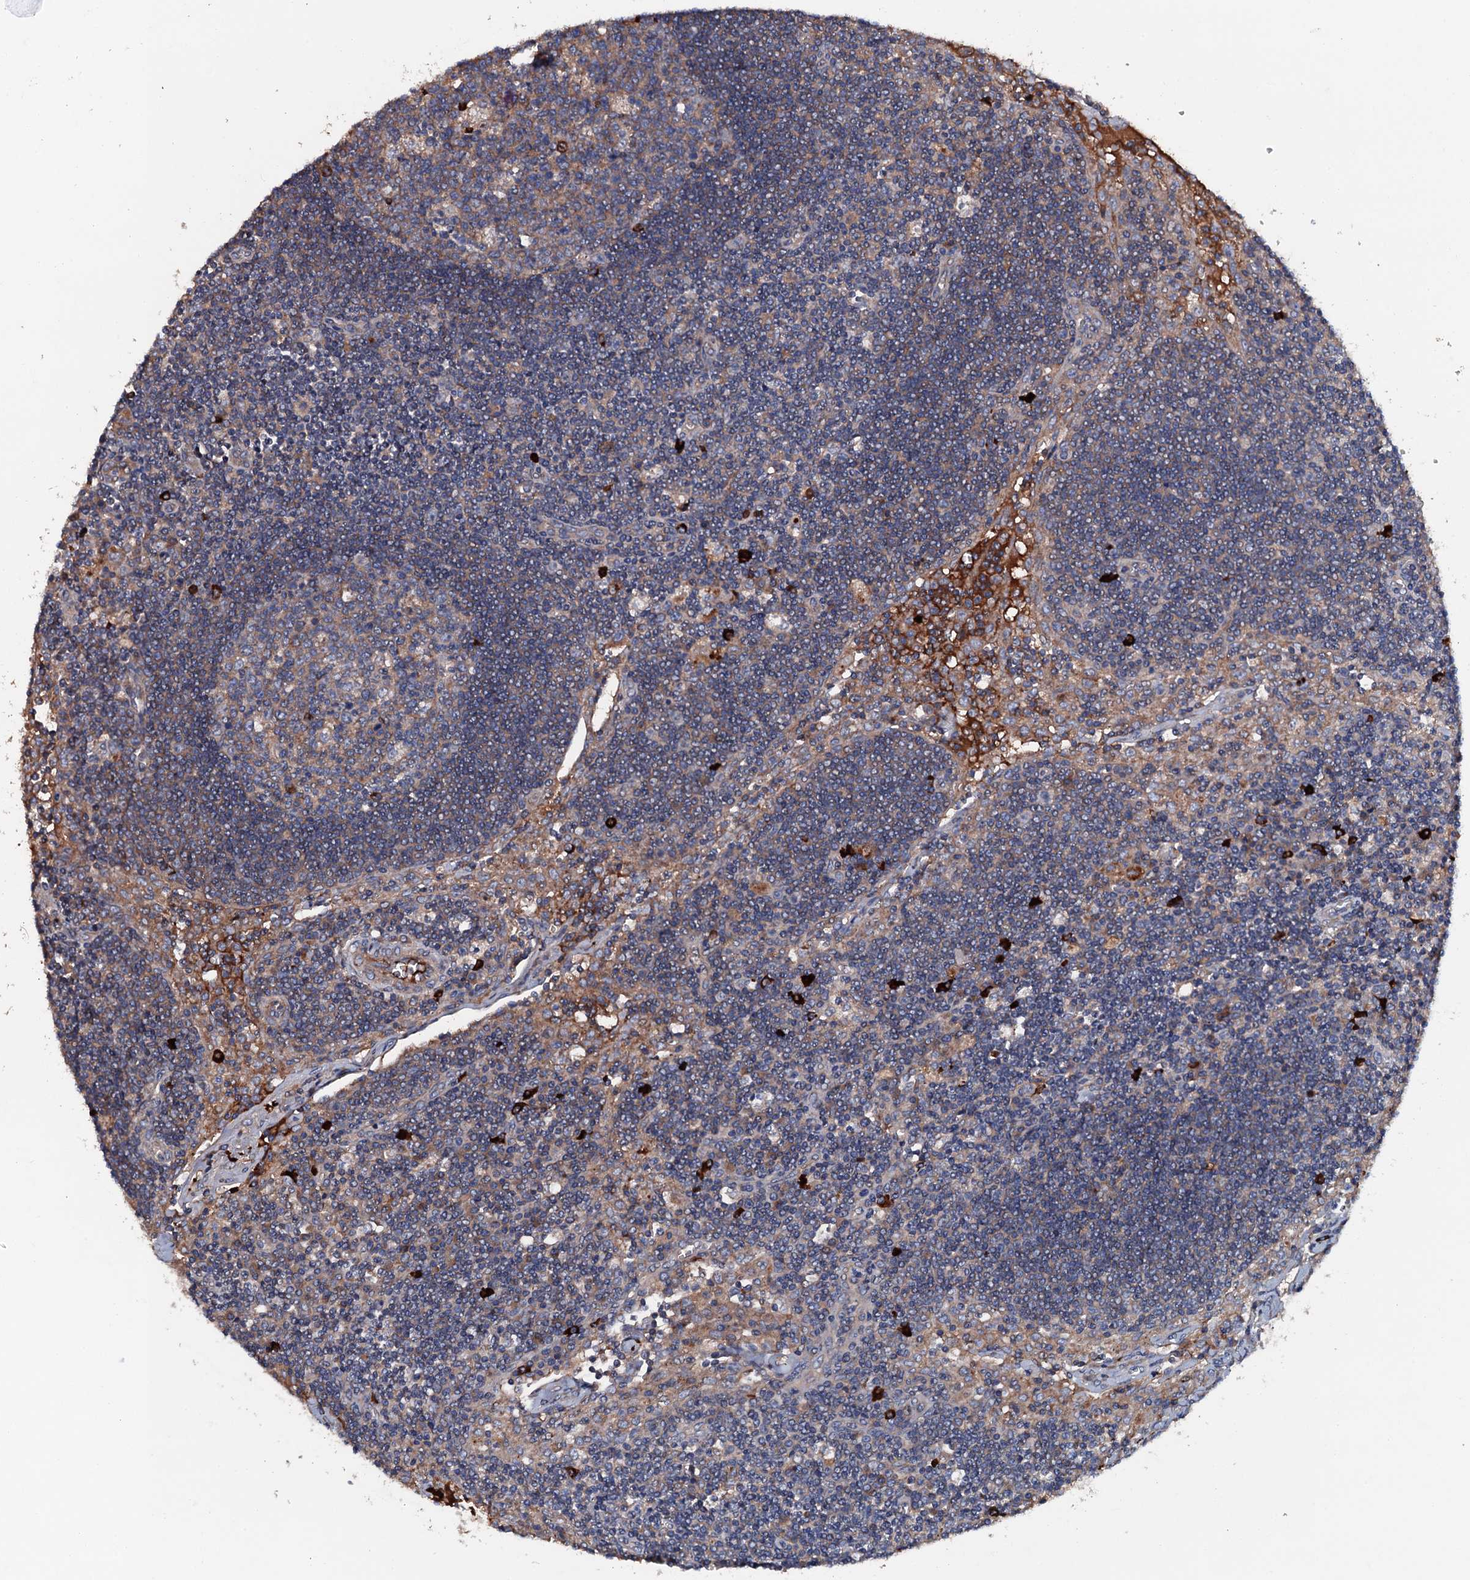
{"staining": {"intensity": "moderate", "quantity": ">75%", "location": "cytoplasmic/membranous"}, "tissue": "lymph node", "cell_type": "Germinal center cells", "image_type": "normal", "snomed": [{"axis": "morphology", "description": "Normal tissue, NOS"}, {"axis": "topography", "description": "Lymph node"}], "caption": "Moderate cytoplasmic/membranous staining is appreciated in approximately >75% of germinal center cells in unremarkable lymph node. The protein is shown in brown color, while the nuclei are stained blue.", "gene": "NEK1", "patient": {"sex": "male", "age": 58}}